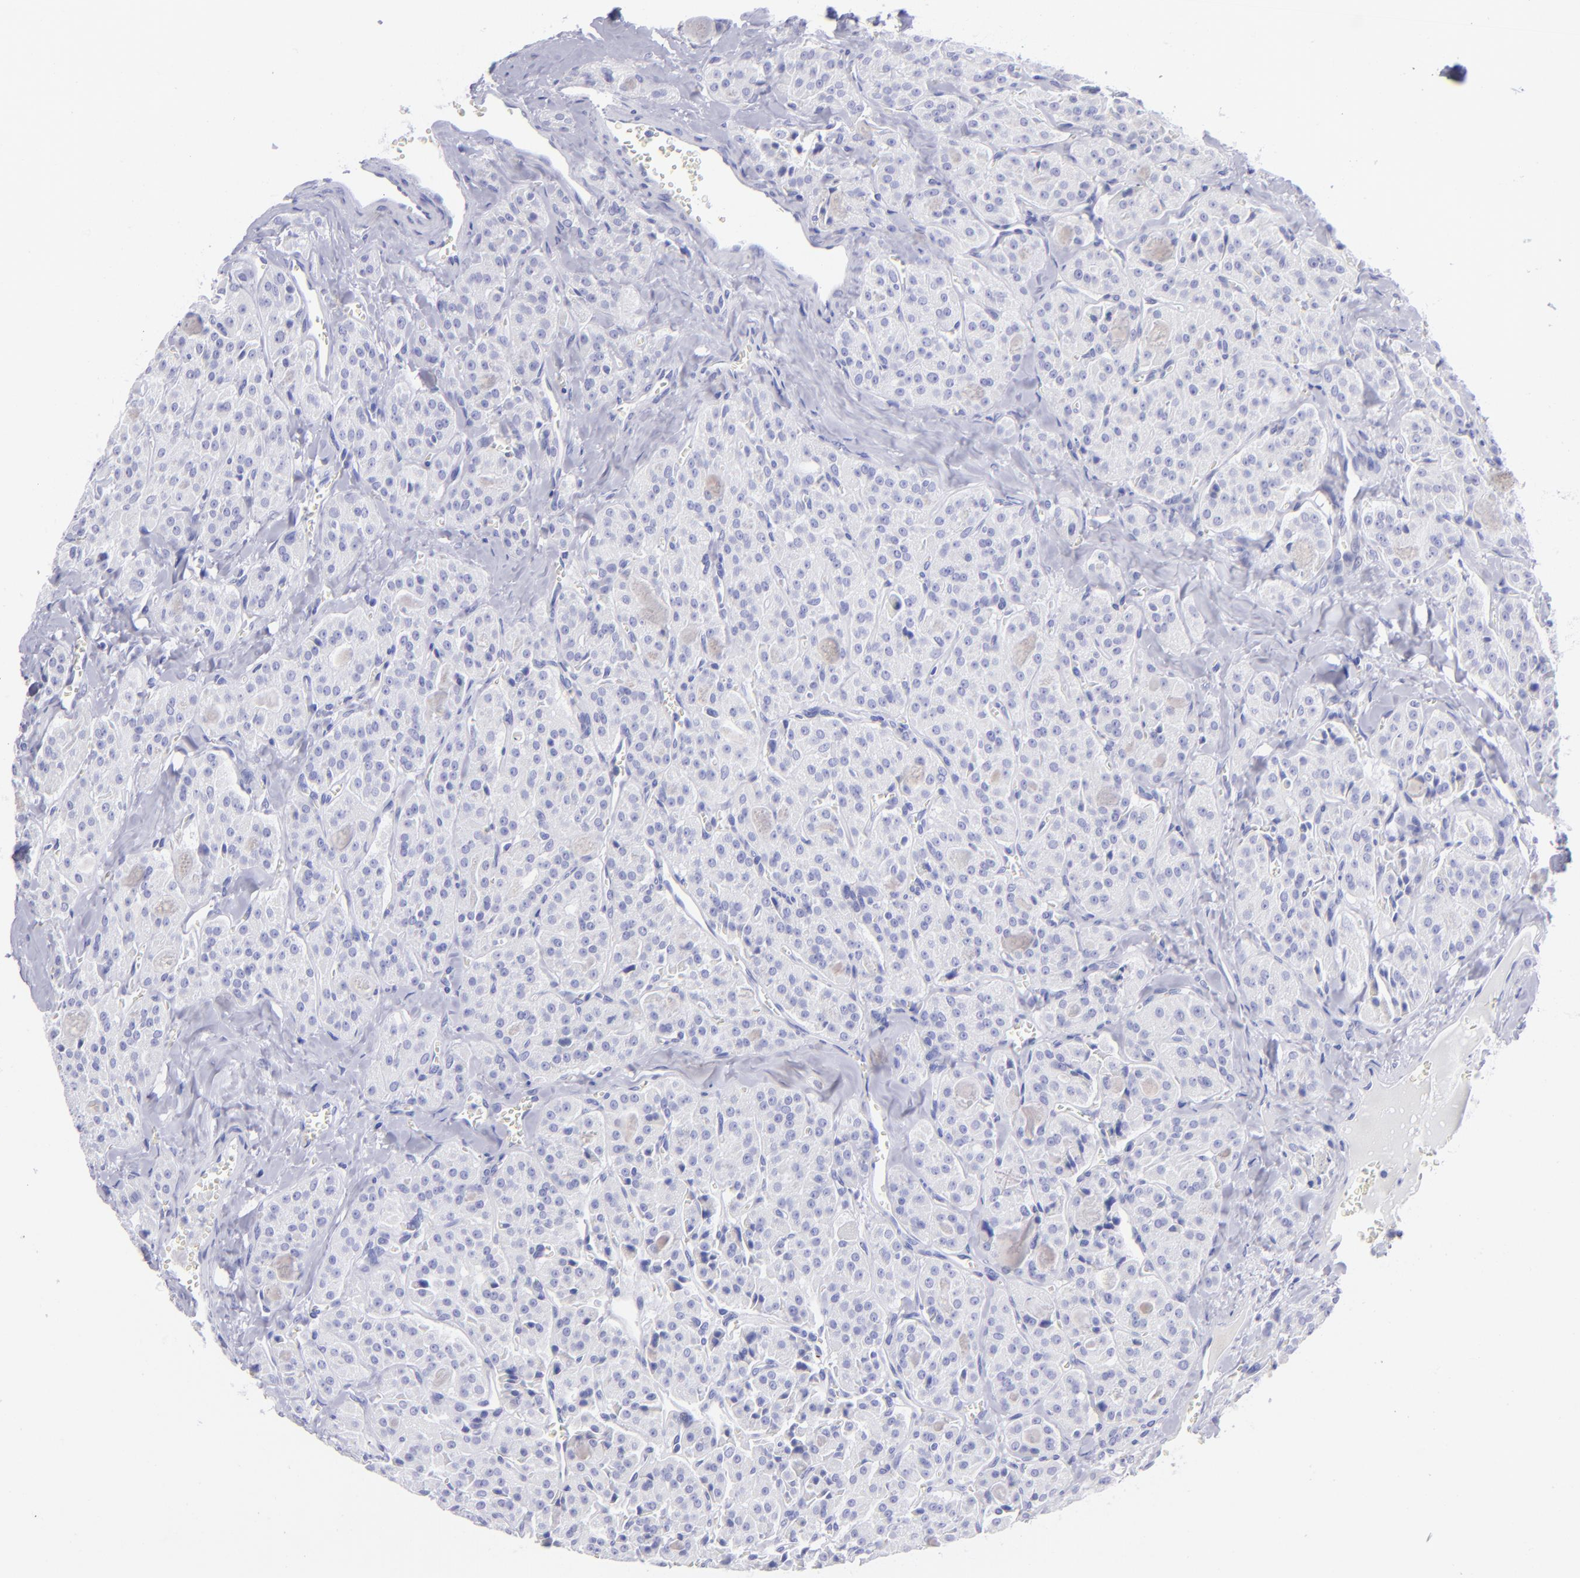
{"staining": {"intensity": "negative", "quantity": "none", "location": "none"}, "tissue": "thyroid cancer", "cell_type": "Tumor cells", "image_type": "cancer", "snomed": [{"axis": "morphology", "description": "Carcinoma, NOS"}, {"axis": "topography", "description": "Thyroid gland"}], "caption": "Human thyroid carcinoma stained for a protein using immunohistochemistry (IHC) demonstrates no positivity in tumor cells.", "gene": "SLC1A3", "patient": {"sex": "male", "age": 76}}